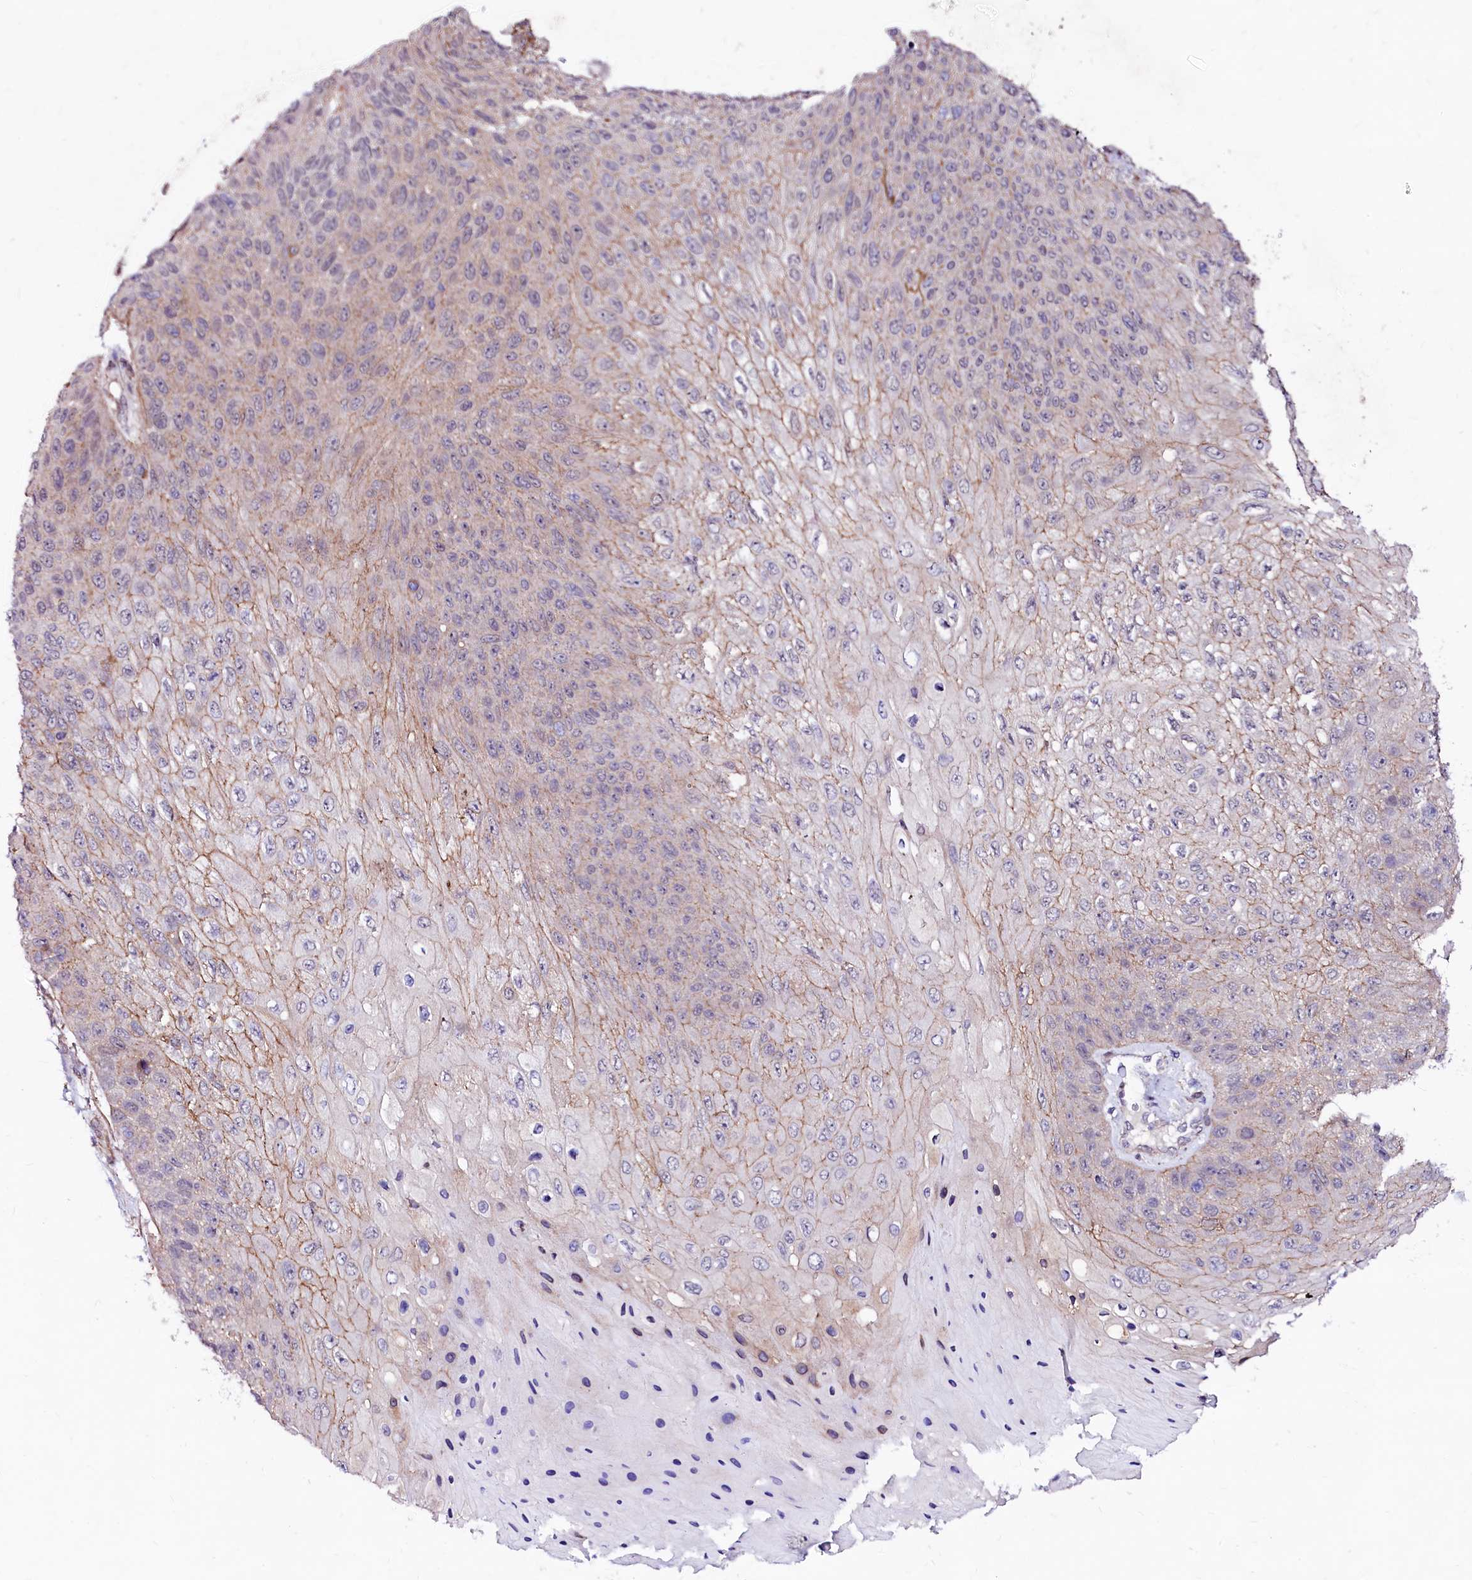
{"staining": {"intensity": "weak", "quantity": "25%-75%", "location": "cytoplasmic/membranous"}, "tissue": "skin cancer", "cell_type": "Tumor cells", "image_type": "cancer", "snomed": [{"axis": "morphology", "description": "Squamous cell carcinoma, NOS"}, {"axis": "topography", "description": "Skin"}], "caption": "About 25%-75% of tumor cells in skin cancer (squamous cell carcinoma) display weak cytoplasmic/membranous protein positivity as visualized by brown immunohistochemical staining.", "gene": "GPR176", "patient": {"sex": "female", "age": 88}}